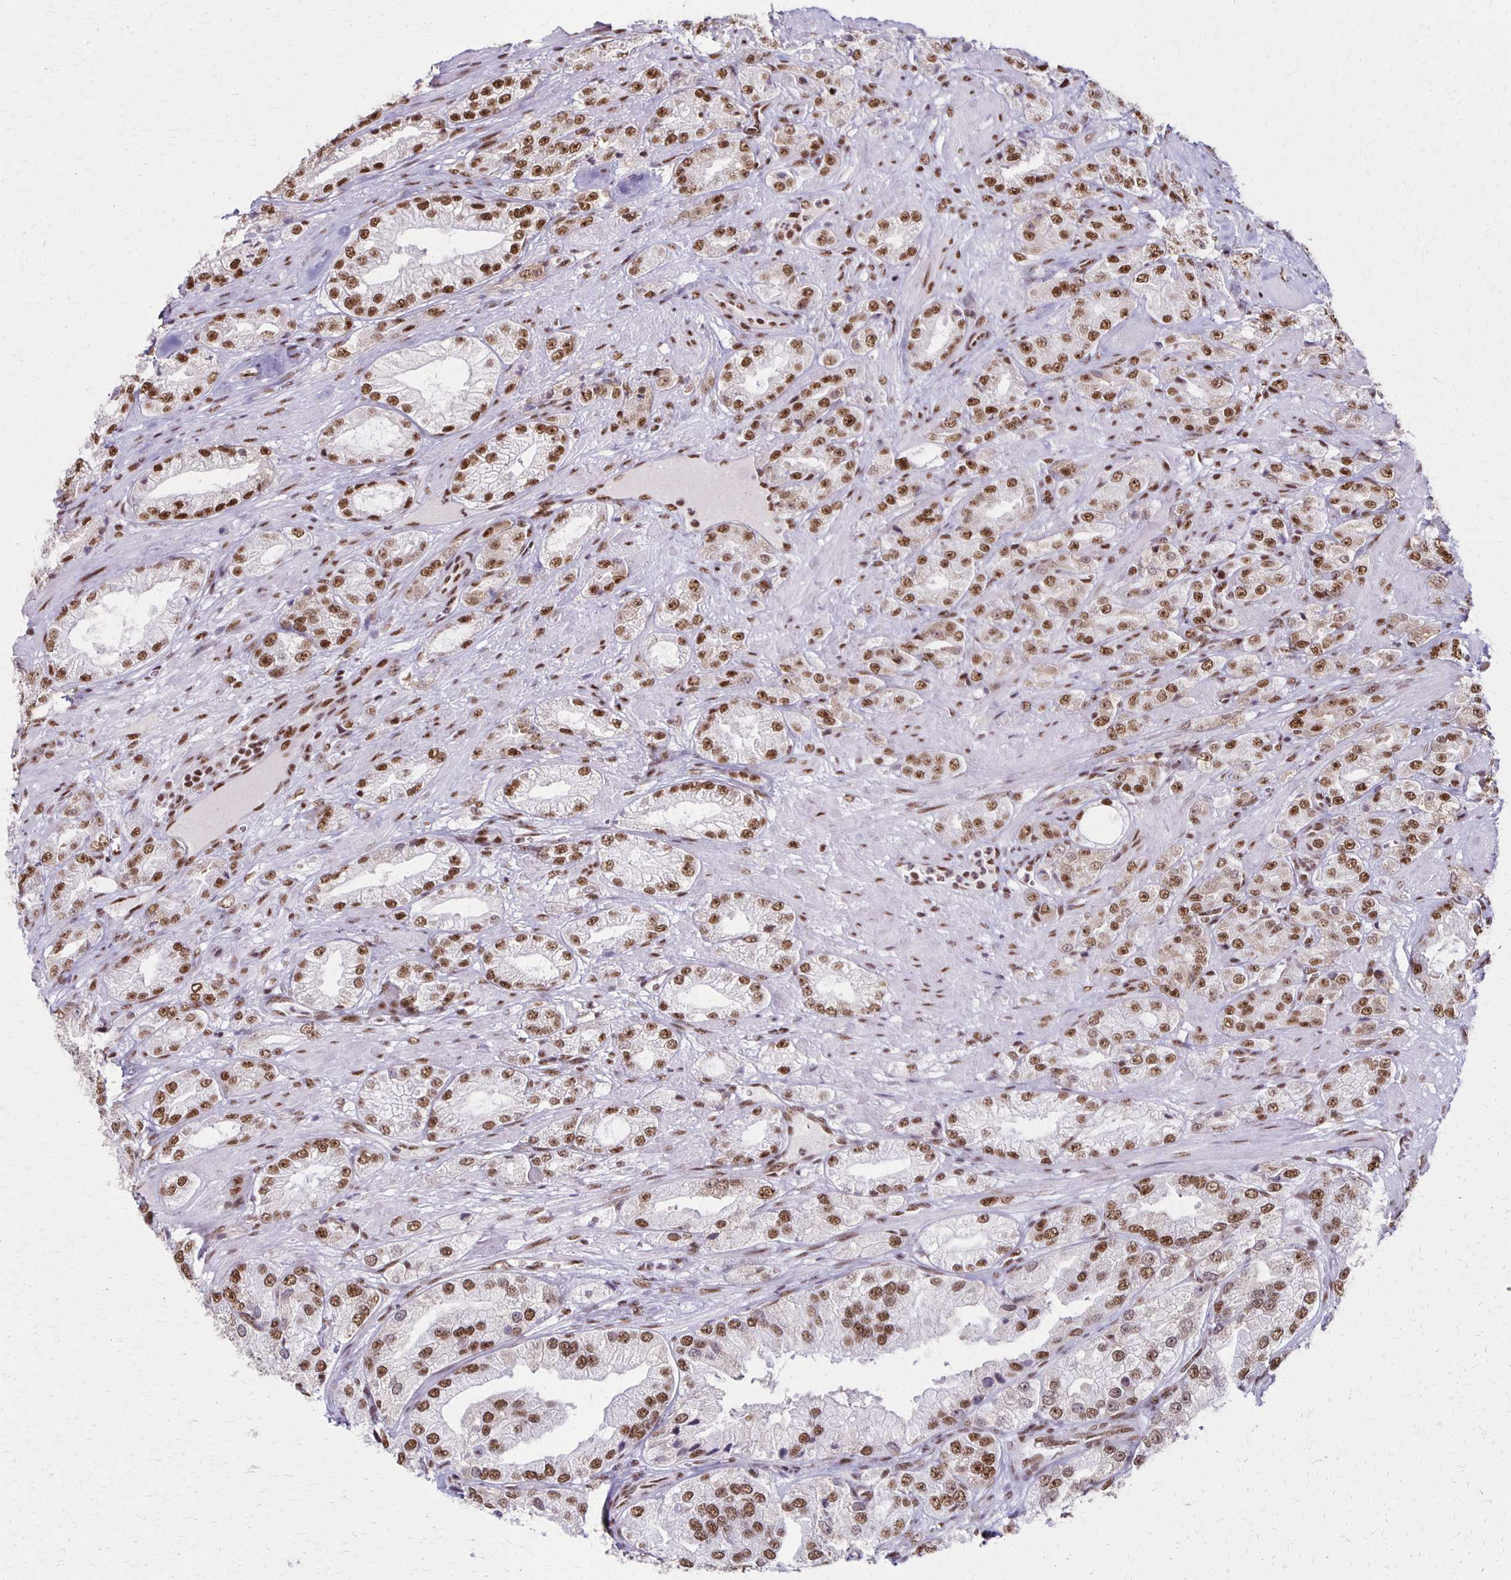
{"staining": {"intensity": "moderate", "quantity": ">75%", "location": "nuclear"}, "tissue": "prostate cancer", "cell_type": "Tumor cells", "image_type": "cancer", "snomed": [{"axis": "morphology", "description": "Adenocarcinoma, High grade"}, {"axis": "topography", "description": "Prostate"}], "caption": "Immunohistochemistry micrograph of human prostate cancer (high-grade adenocarcinoma) stained for a protein (brown), which reveals medium levels of moderate nuclear expression in about >75% of tumor cells.", "gene": "XRCC6", "patient": {"sex": "male", "age": 68}}